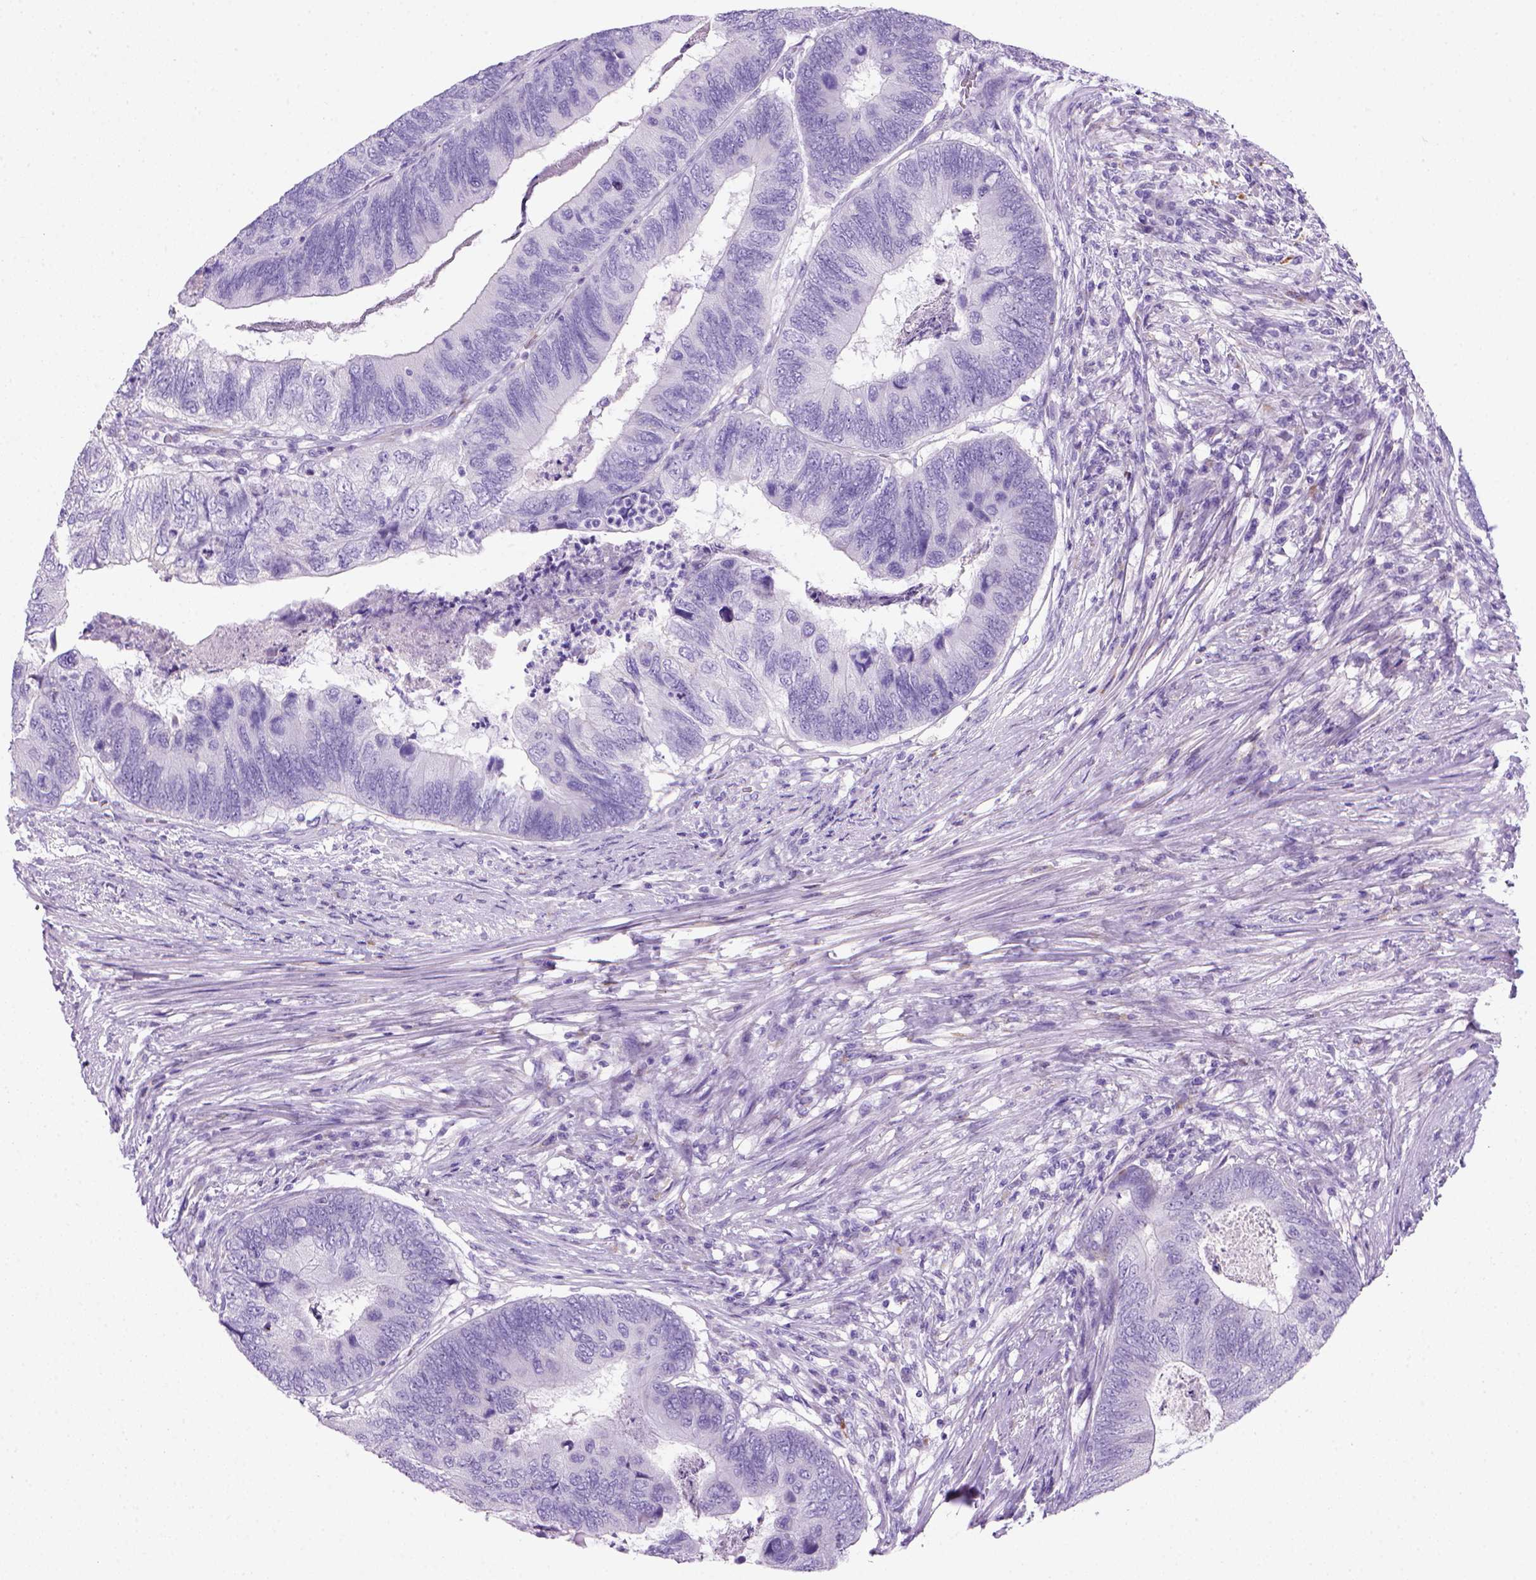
{"staining": {"intensity": "negative", "quantity": "none", "location": "none"}, "tissue": "colorectal cancer", "cell_type": "Tumor cells", "image_type": "cancer", "snomed": [{"axis": "morphology", "description": "Adenocarcinoma, NOS"}, {"axis": "topography", "description": "Colon"}], "caption": "Micrograph shows no significant protein staining in tumor cells of colorectal adenocarcinoma.", "gene": "ARHGEF33", "patient": {"sex": "female", "age": 67}}